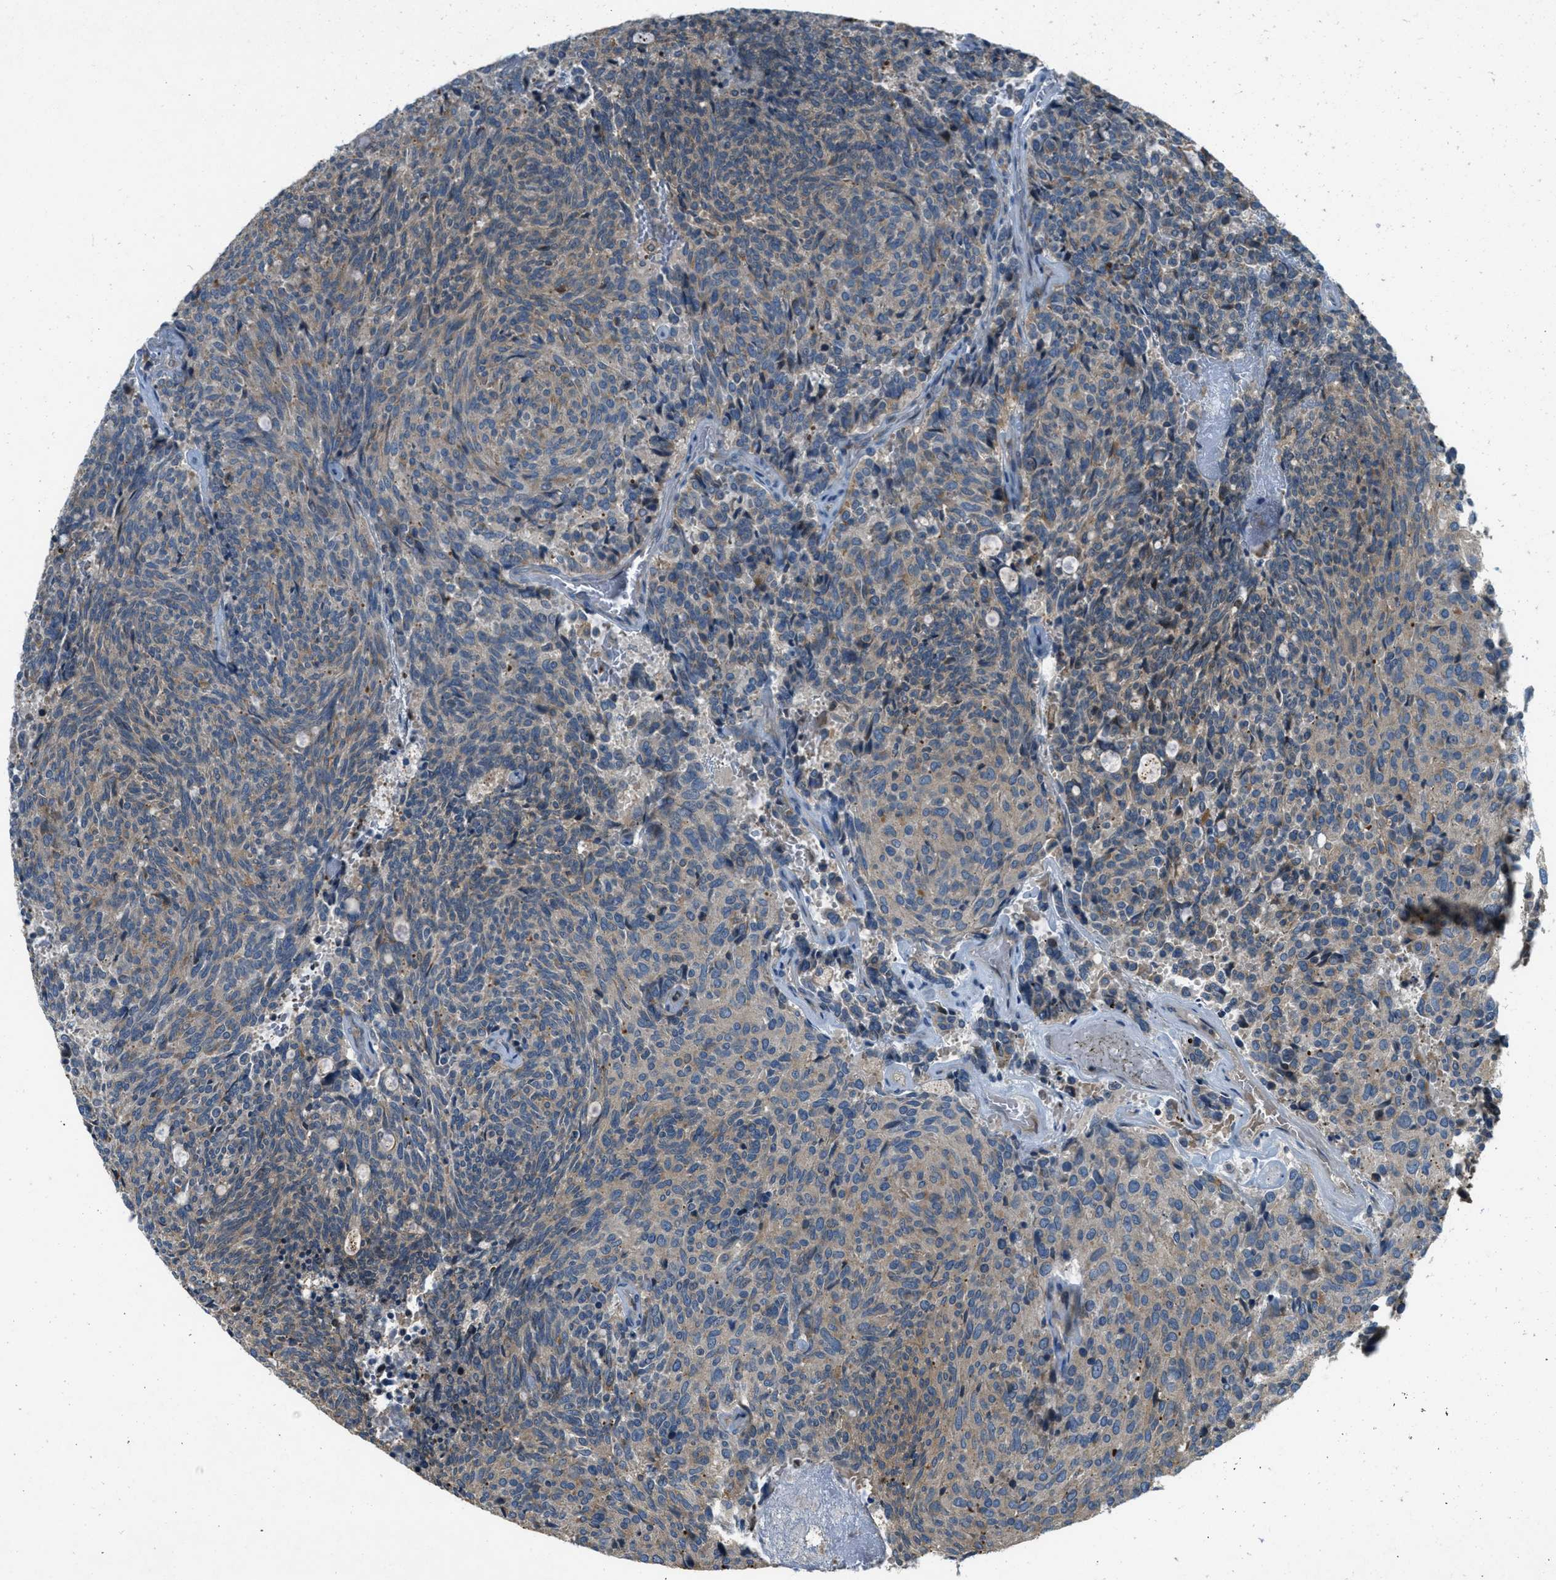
{"staining": {"intensity": "weak", "quantity": ">75%", "location": "cytoplasmic/membranous"}, "tissue": "carcinoid", "cell_type": "Tumor cells", "image_type": "cancer", "snomed": [{"axis": "morphology", "description": "Carcinoid, malignant, NOS"}, {"axis": "topography", "description": "Pancreas"}], "caption": "Carcinoid tissue shows weak cytoplasmic/membranous positivity in about >75% of tumor cells, visualized by immunohistochemistry.", "gene": "ADCY6", "patient": {"sex": "female", "age": 54}}